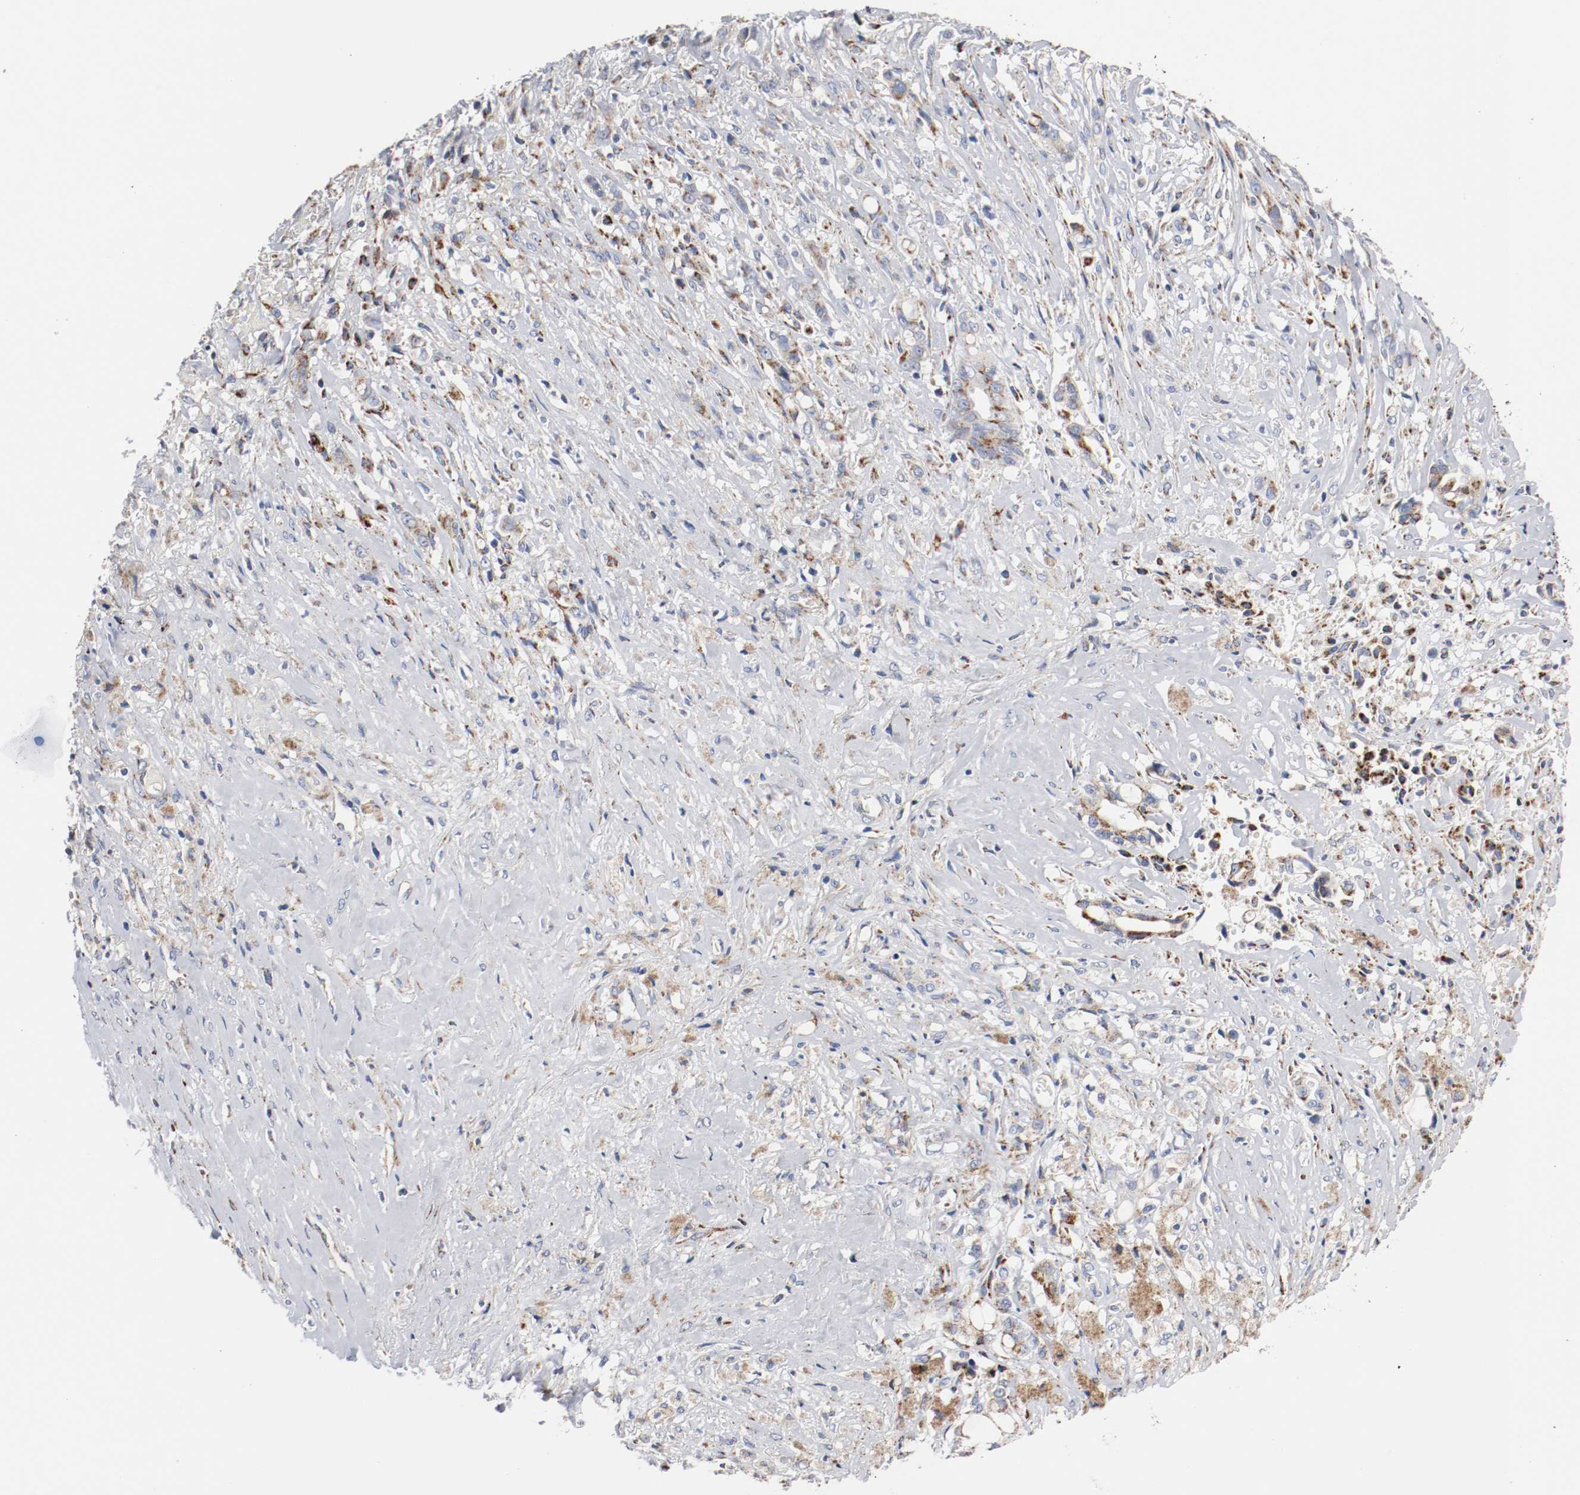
{"staining": {"intensity": "moderate", "quantity": "25%-75%", "location": "cytoplasmic/membranous"}, "tissue": "liver cancer", "cell_type": "Tumor cells", "image_type": "cancer", "snomed": [{"axis": "morphology", "description": "Cholangiocarcinoma"}, {"axis": "topography", "description": "Liver"}], "caption": "Protein expression analysis of human liver cancer reveals moderate cytoplasmic/membranous positivity in approximately 25%-75% of tumor cells.", "gene": "TUBD1", "patient": {"sex": "female", "age": 70}}